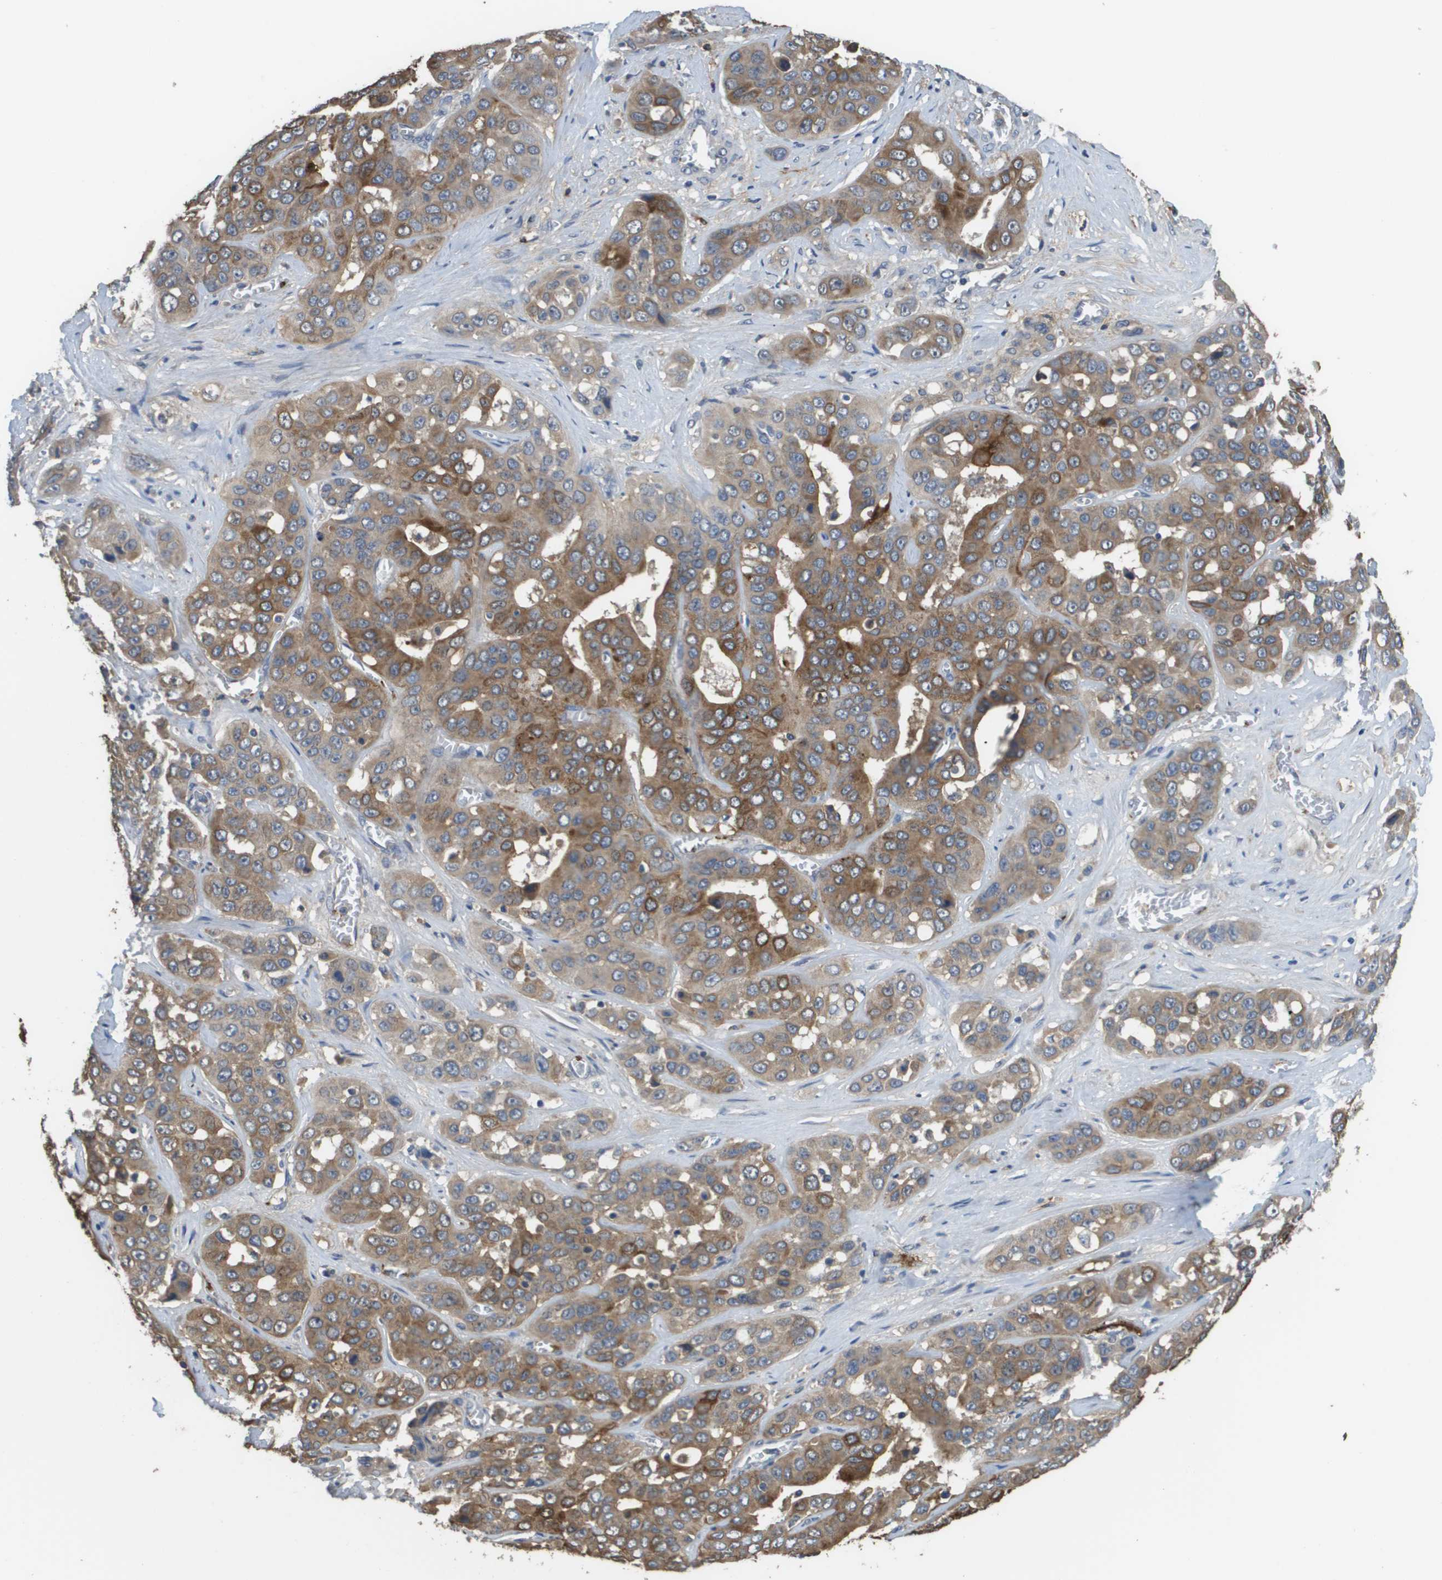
{"staining": {"intensity": "moderate", "quantity": ">75%", "location": "cytoplasmic/membranous"}, "tissue": "liver cancer", "cell_type": "Tumor cells", "image_type": "cancer", "snomed": [{"axis": "morphology", "description": "Cholangiocarcinoma"}, {"axis": "topography", "description": "Liver"}], "caption": "Liver cholangiocarcinoma stained with DAB immunohistochemistry shows medium levels of moderate cytoplasmic/membranous staining in approximately >75% of tumor cells.", "gene": "RAB27B", "patient": {"sex": "female", "age": 52}}